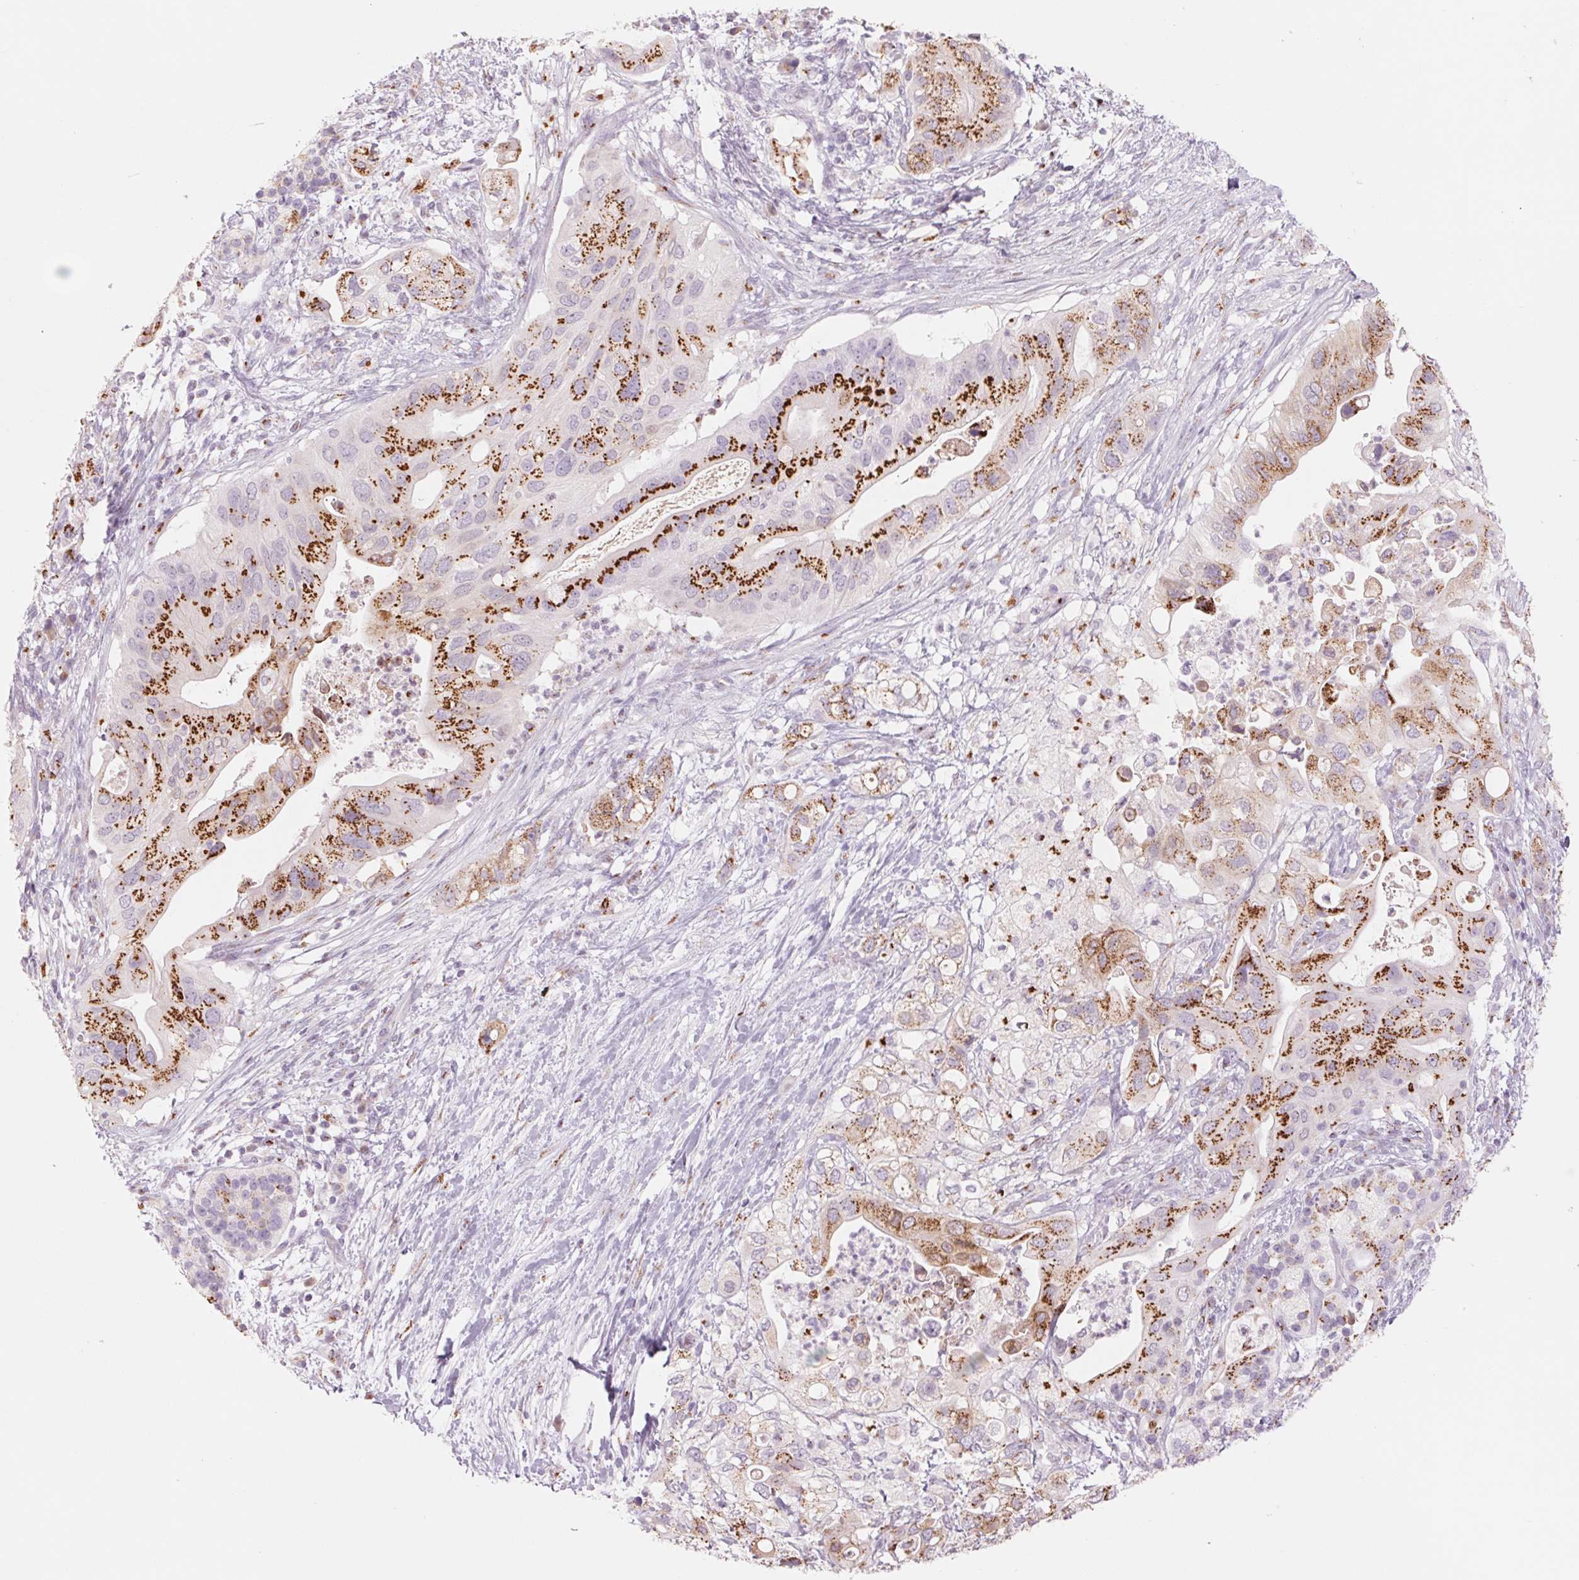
{"staining": {"intensity": "strong", "quantity": "25%-75%", "location": "cytoplasmic/membranous"}, "tissue": "pancreatic cancer", "cell_type": "Tumor cells", "image_type": "cancer", "snomed": [{"axis": "morphology", "description": "Adenocarcinoma, NOS"}, {"axis": "topography", "description": "Pancreas"}], "caption": "A high-resolution image shows immunohistochemistry (IHC) staining of pancreatic adenocarcinoma, which shows strong cytoplasmic/membranous positivity in approximately 25%-75% of tumor cells.", "gene": "GALNT7", "patient": {"sex": "female", "age": 72}}